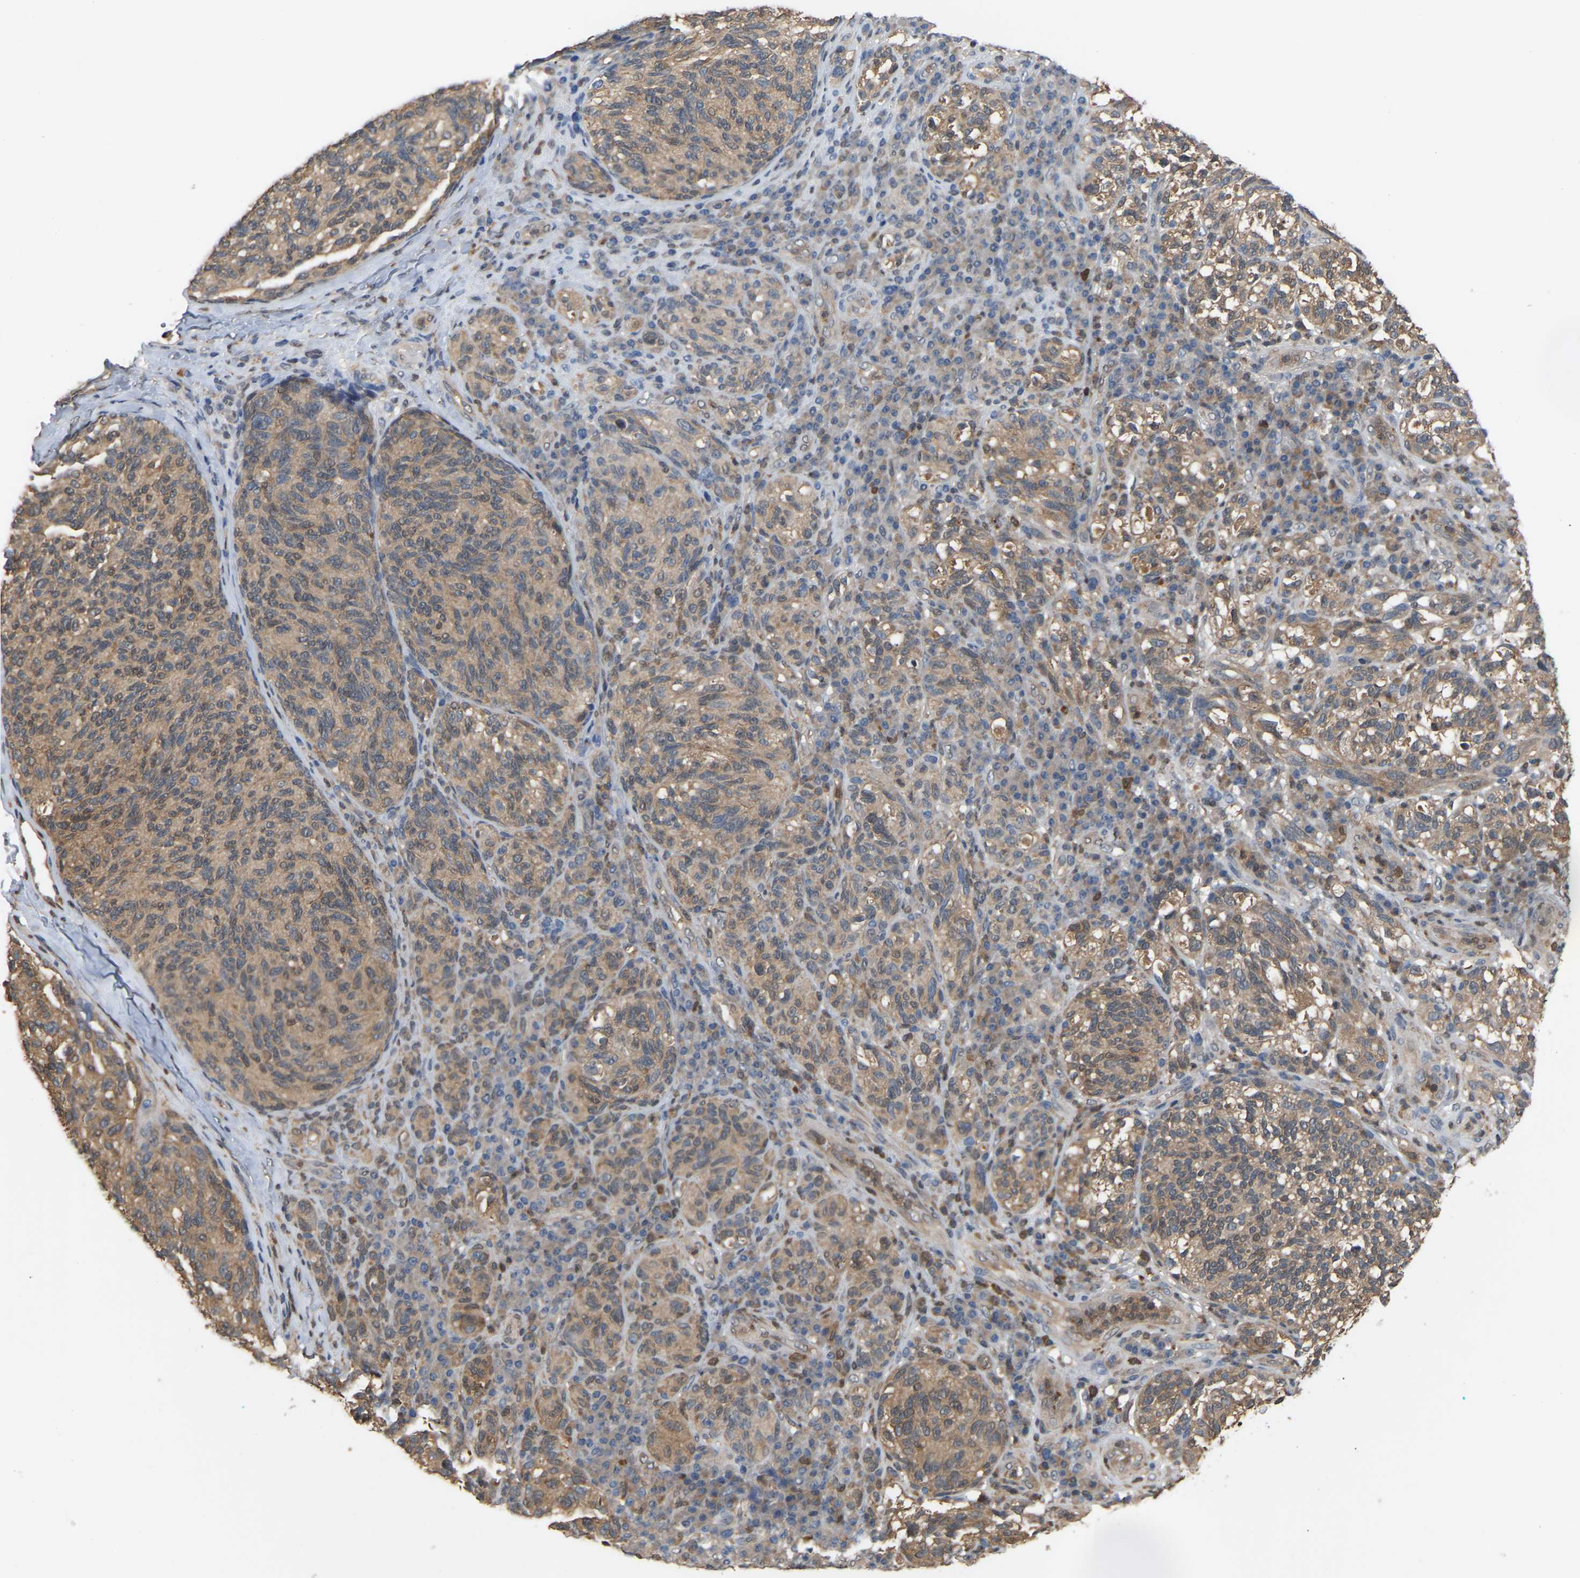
{"staining": {"intensity": "moderate", "quantity": ">75%", "location": "cytoplasmic/membranous"}, "tissue": "melanoma", "cell_type": "Tumor cells", "image_type": "cancer", "snomed": [{"axis": "morphology", "description": "Malignant melanoma, NOS"}, {"axis": "topography", "description": "Skin"}], "caption": "Melanoma stained with a brown dye demonstrates moderate cytoplasmic/membranous positive expression in about >75% of tumor cells.", "gene": "MTPN", "patient": {"sex": "female", "age": 73}}